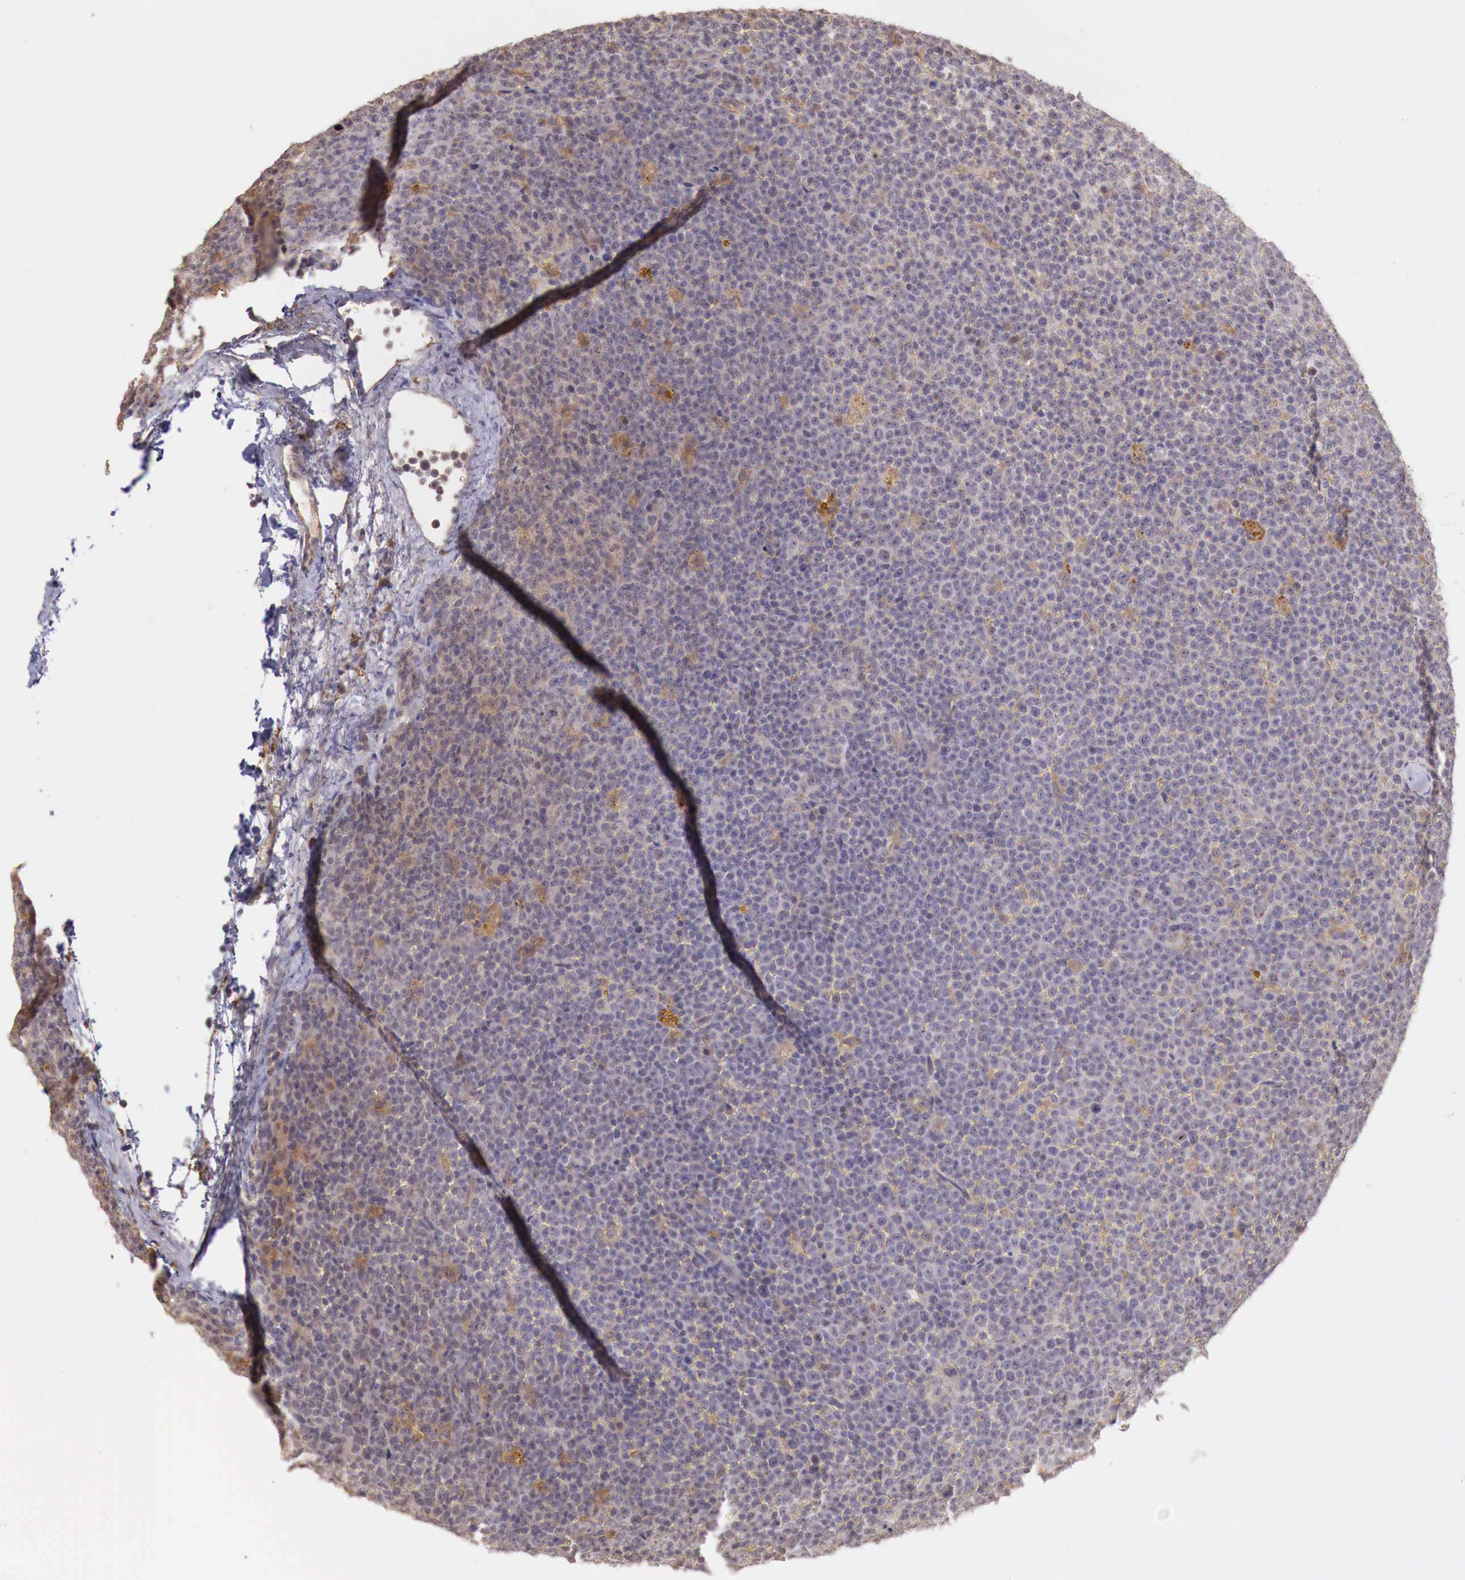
{"staining": {"intensity": "negative", "quantity": "none", "location": "none"}, "tissue": "lymphoma", "cell_type": "Tumor cells", "image_type": "cancer", "snomed": [{"axis": "morphology", "description": "Malignant lymphoma, non-Hodgkin's type, Low grade"}, {"axis": "topography", "description": "Lymph node"}], "caption": "A histopathology image of malignant lymphoma, non-Hodgkin's type (low-grade) stained for a protein demonstrates no brown staining in tumor cells. The staining is performed using DAB brown chromogen with nuclei counter-stained in using hematoxylin.", "gene": "CHRDL1", "patient": {"sex": "male", "age": 50}}